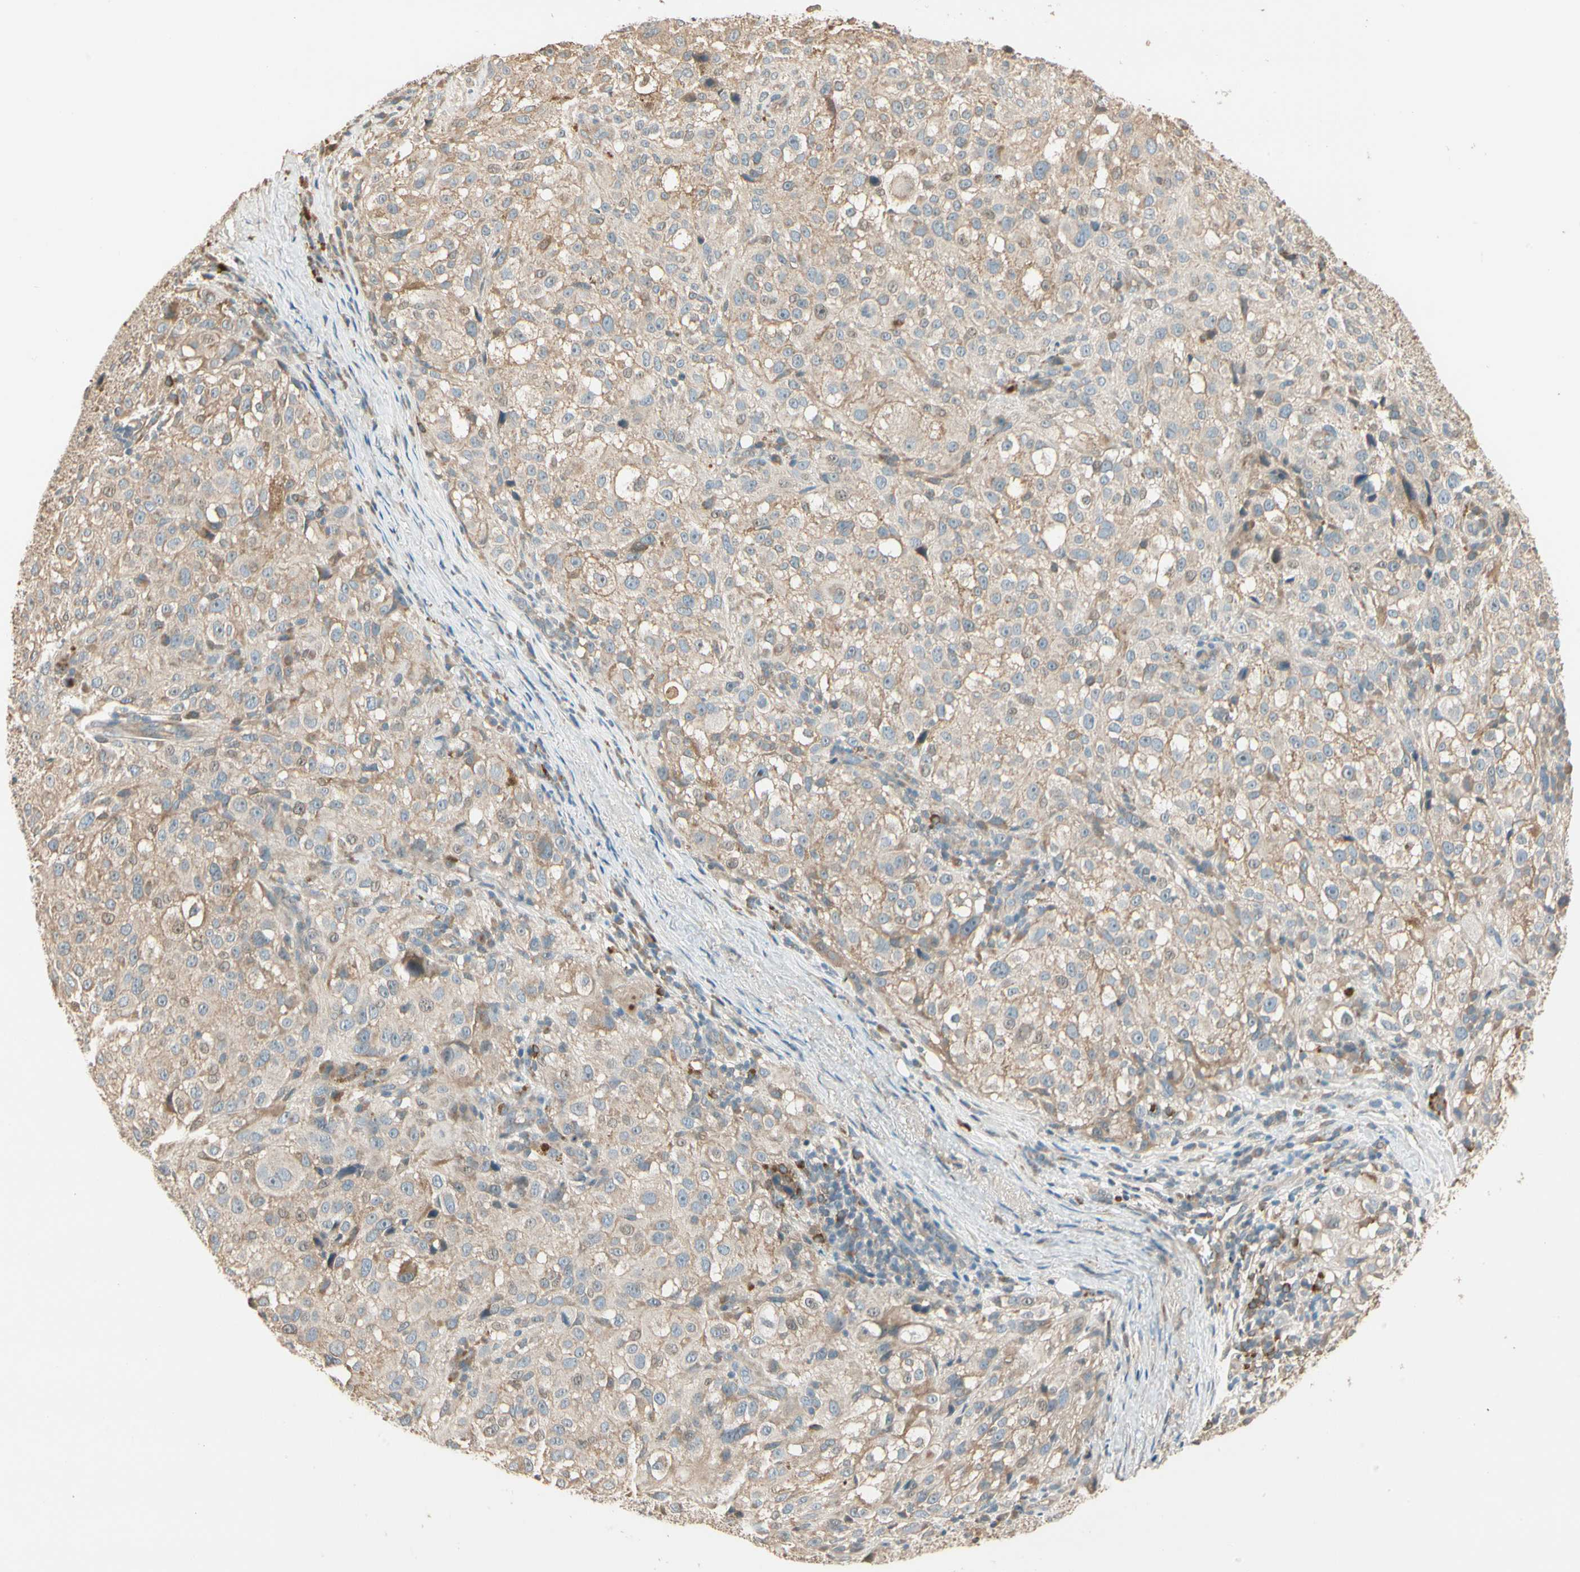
{"staining": {"intensity": "weak", "quantity": ">75%", "location": "cytoplasmic/membranous"}, "tissue": "melanoma", "cell_type": "Tumor cells", "image_type": "cancer", "snomed": [{"axis": "morphology", "description": "Necrosis, NOS"}, {"axis": "morphology", "description": "Malignant melanoma, NOS"}, {"axis": "topography", "description": "Skin"}], "caption": "Immunohistochemical staining of human malignant melanoma displays low levels of weak cytoplasmic/membranous positivity in approximately >75% of tumor cells. (DAB (3,3'-diaminobenzidine) = brown stain, brightfield microscopy at high magnification).", "gene": "TNFRSF21", "patient": {"sex": "female", "age": 87}}